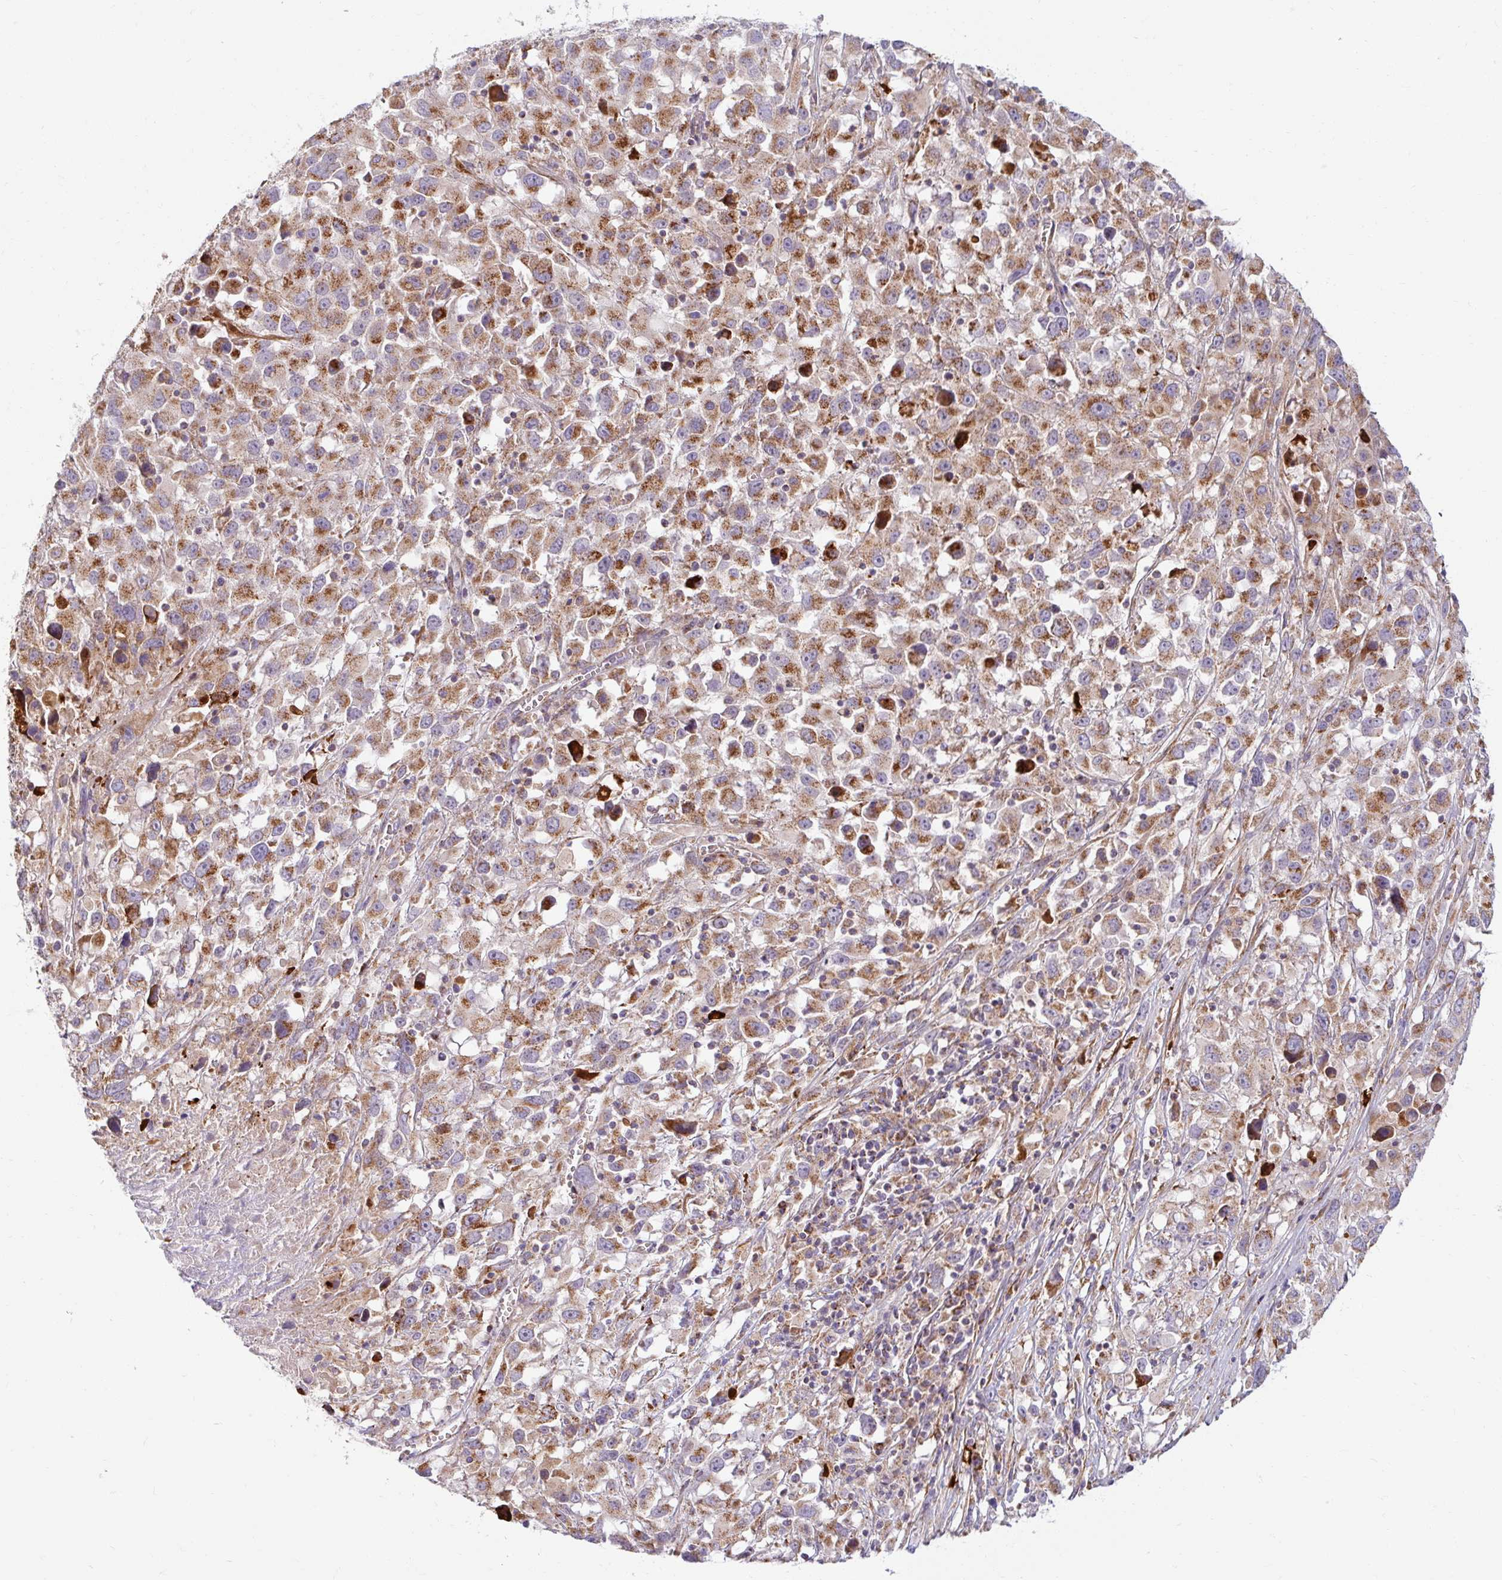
{"staining": {"intensity": "moderate", "quantity": ">75%", "location": "cytoplasmic/membranous"}, "tissue": "melanoma", "cell_type": "Tumor cells", "image_type": "cancer", "snomed": [{"axis": "morphology", "description": "Malignant melanoma, Metastatic site"}, {"axis": "topography", "description": "Soft tissue"}], "caption": "Melanoma tissue displays moderate cytoplasmic/membranous positivity in approximately >75% of tumor cells, visualized by immunohistochemistry.", "gene": "SKP2", "patient": {"sex": "male", "age": 50}}